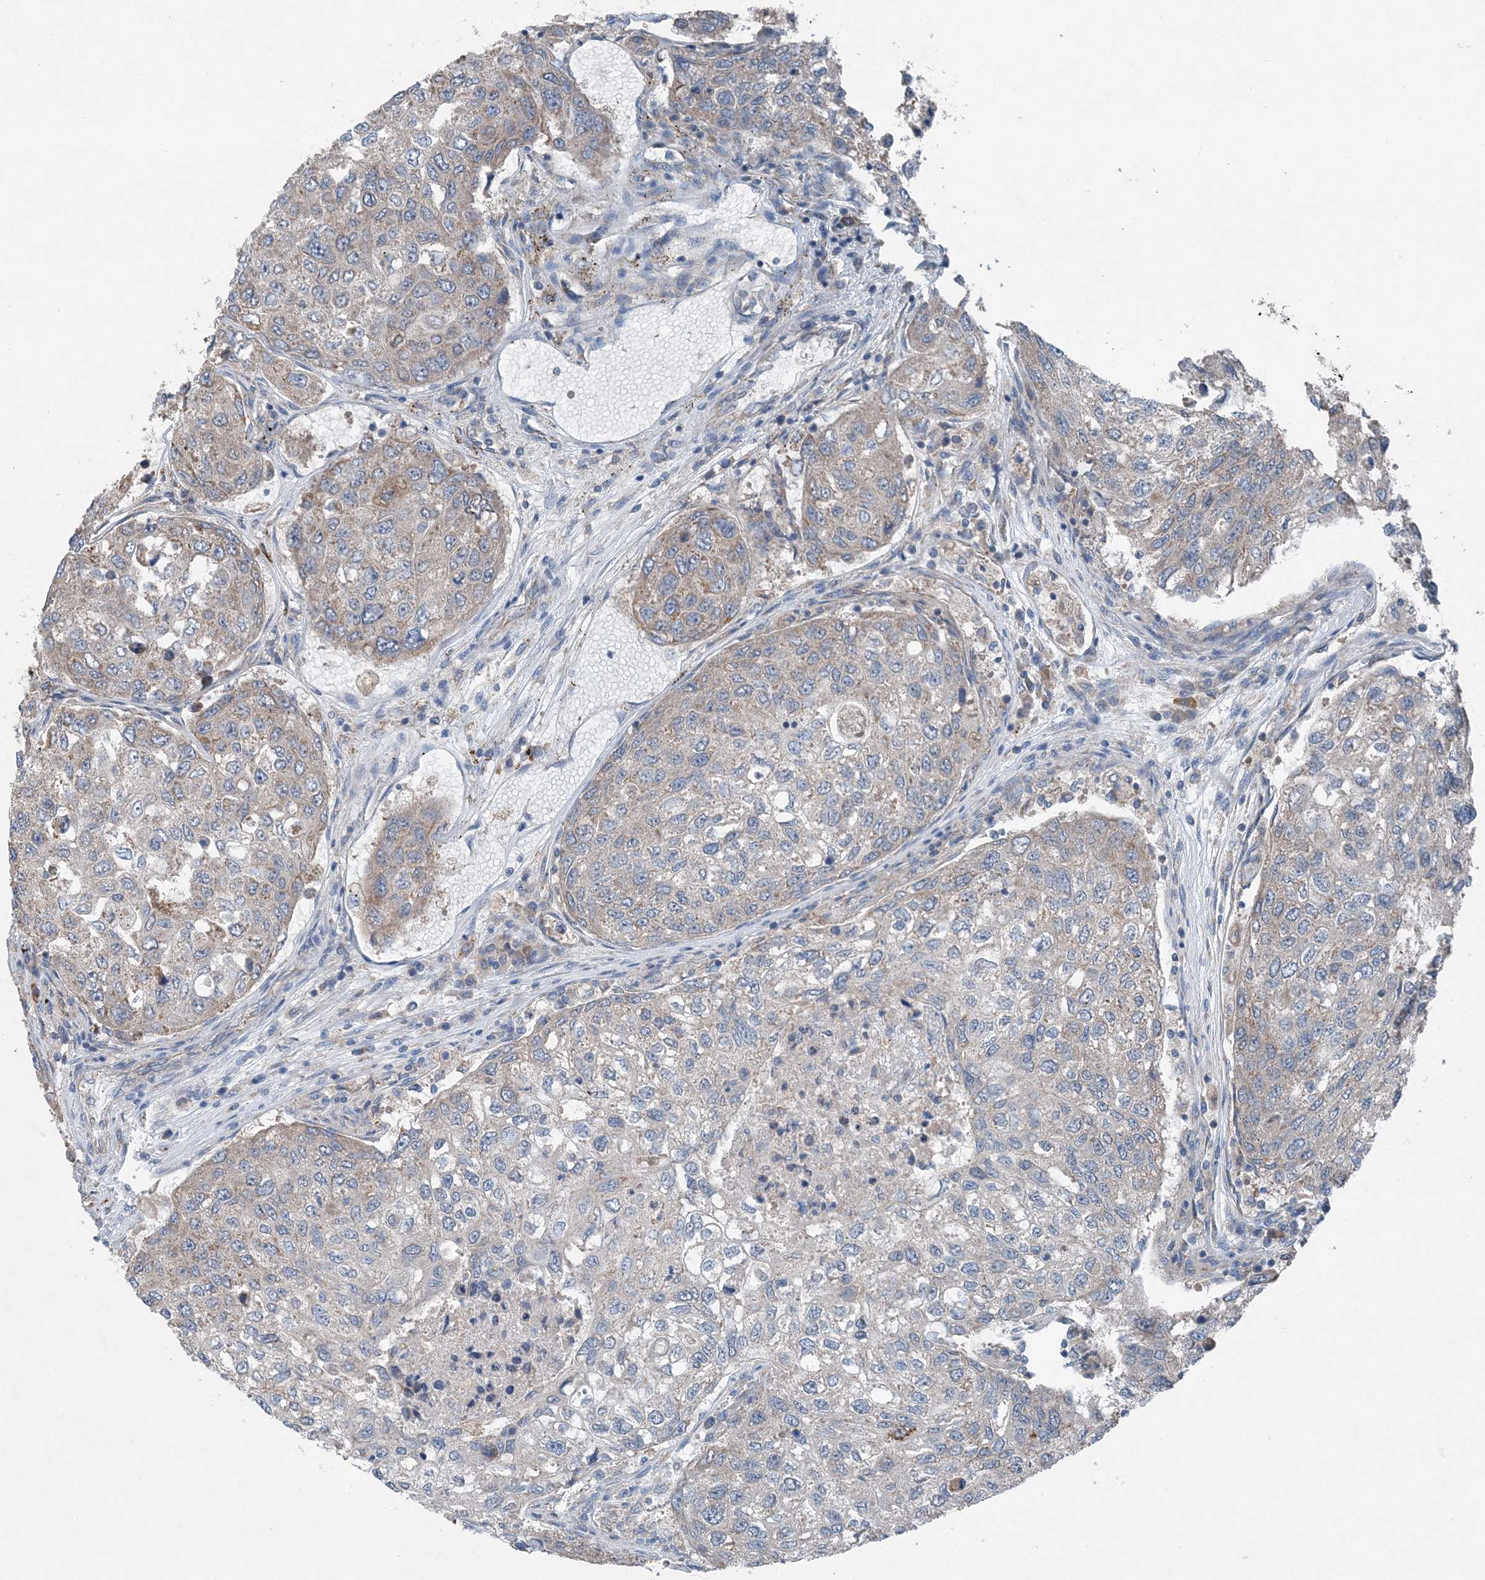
{"staining": {"intensity": "weak", "quantity": "<25%", "location": "cytoplasmic/membranous"}, "tissue": "urothelial cancer", "cell_type": "Tumor cells", "image_type": "cancer", "snomed": [{"axis": "morphology", "description": "Urothelial carcinoma, High grade"}, {"axis": "topography", "description": "Lymph node"}, {"axis": "topography", "description": "Urinary bladder"}], "caption": "The histopathology image demonstrates no significant expression in tumor cells of high-grade urothelial carcinoma.", "gene": "DHX30", "patient": {"sex": "male", "age": 51}}